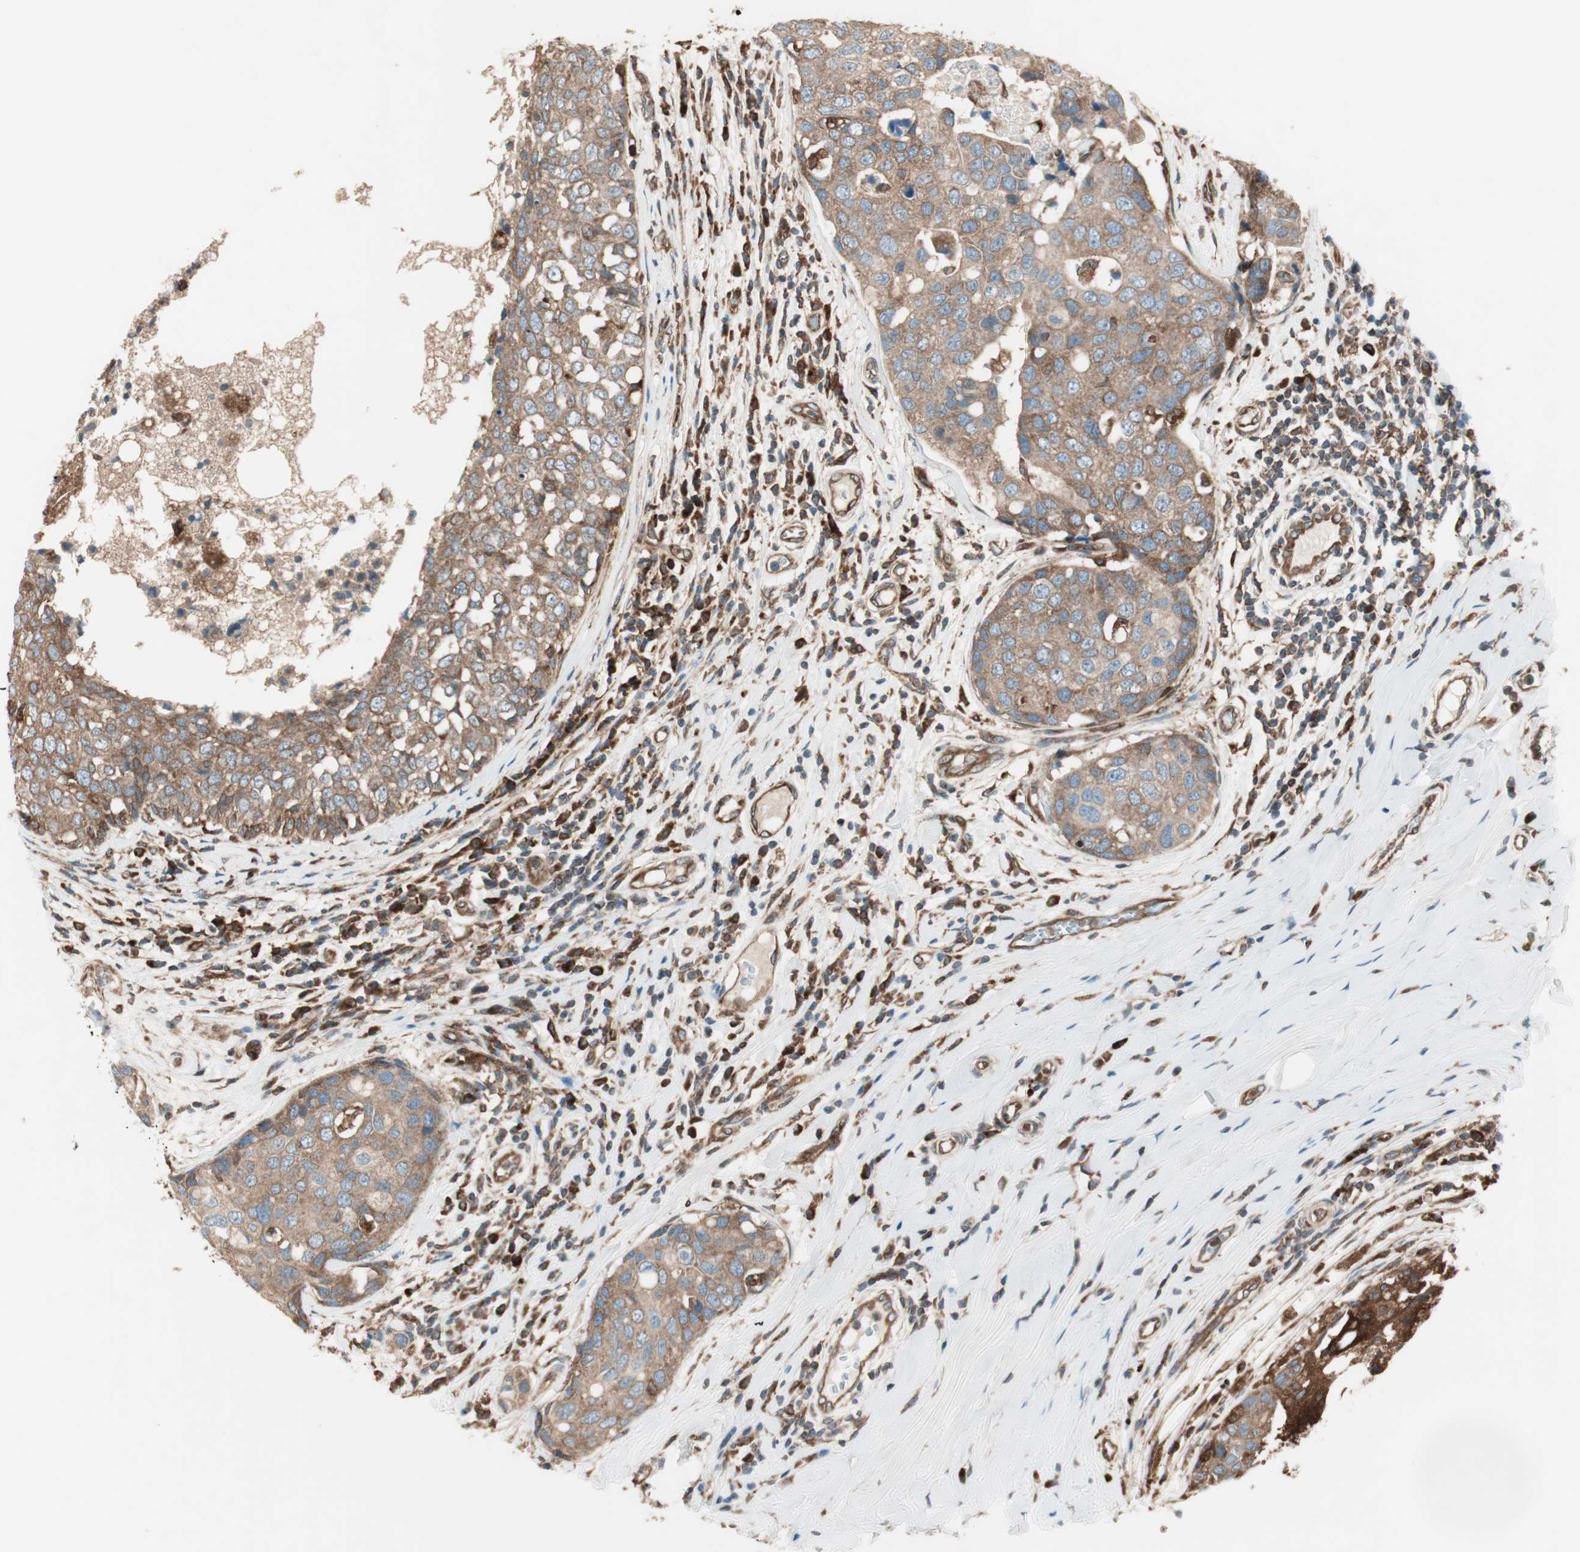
{"staining": {"intensity": "moderate", "quantity": ">75%", "location": "cytoplasmic/membranous"}, "tissue": "breast cancer", "cell_type": "Tumor cells", "image_type": "cancer", "snomed": [{"axis": "morphology", "description": "Duct carcinoma"}, {"axis": "topography", "description": "Breast"}], "caption": "Breast cancer (invasive ductal carcinoma) was stained to show a protein in brown. There is medium levels of moderate cytoplasmic/membranous staining in approximately >75% of tumor cells. The protein is shown in brown color, while the nuclei are stained blue.", "gene": "RAB5A", "patient": {"sex": "female", "age": 27}}